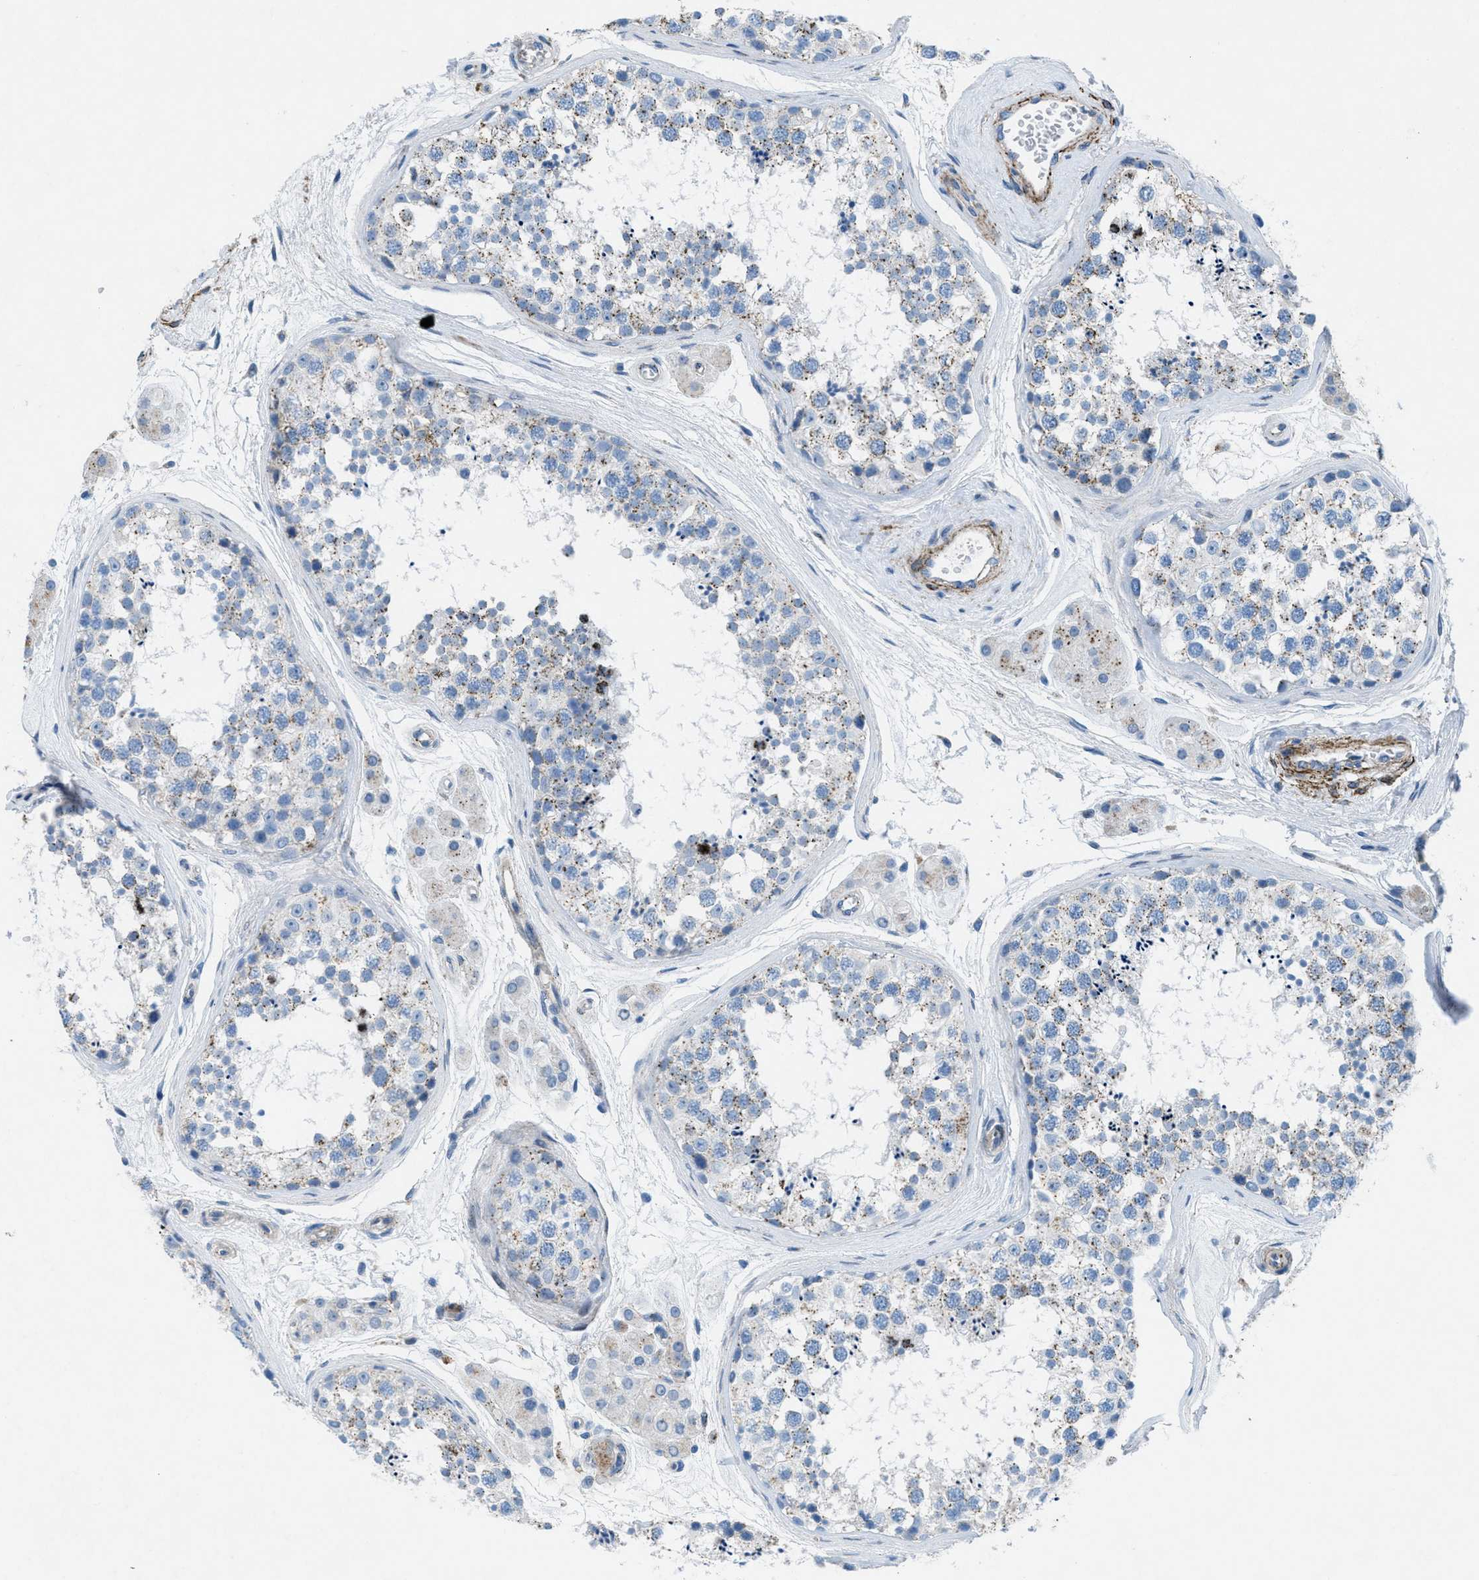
{"staining": {"intensity": "weak", "quantity": ">75%", "location": "cytoplasmic/membranous"}, "tissue": "testis", "cell_type": "Cells in seminiferous ducts", "image_type": "normal", "snomed": [{"axis": "morphology", "description": "Normal tissue, NOS"}, {"axis": "topography", "description": "Testis"}], "caption": "Benign testis reveals weak cytoplasmic/membranous expression in approximately >75% of cells in seminiferous ducts, visualized by immunohistochemistry.", "gene": "MFSD13A", "patient": {"sex": "male", "age": 56}}